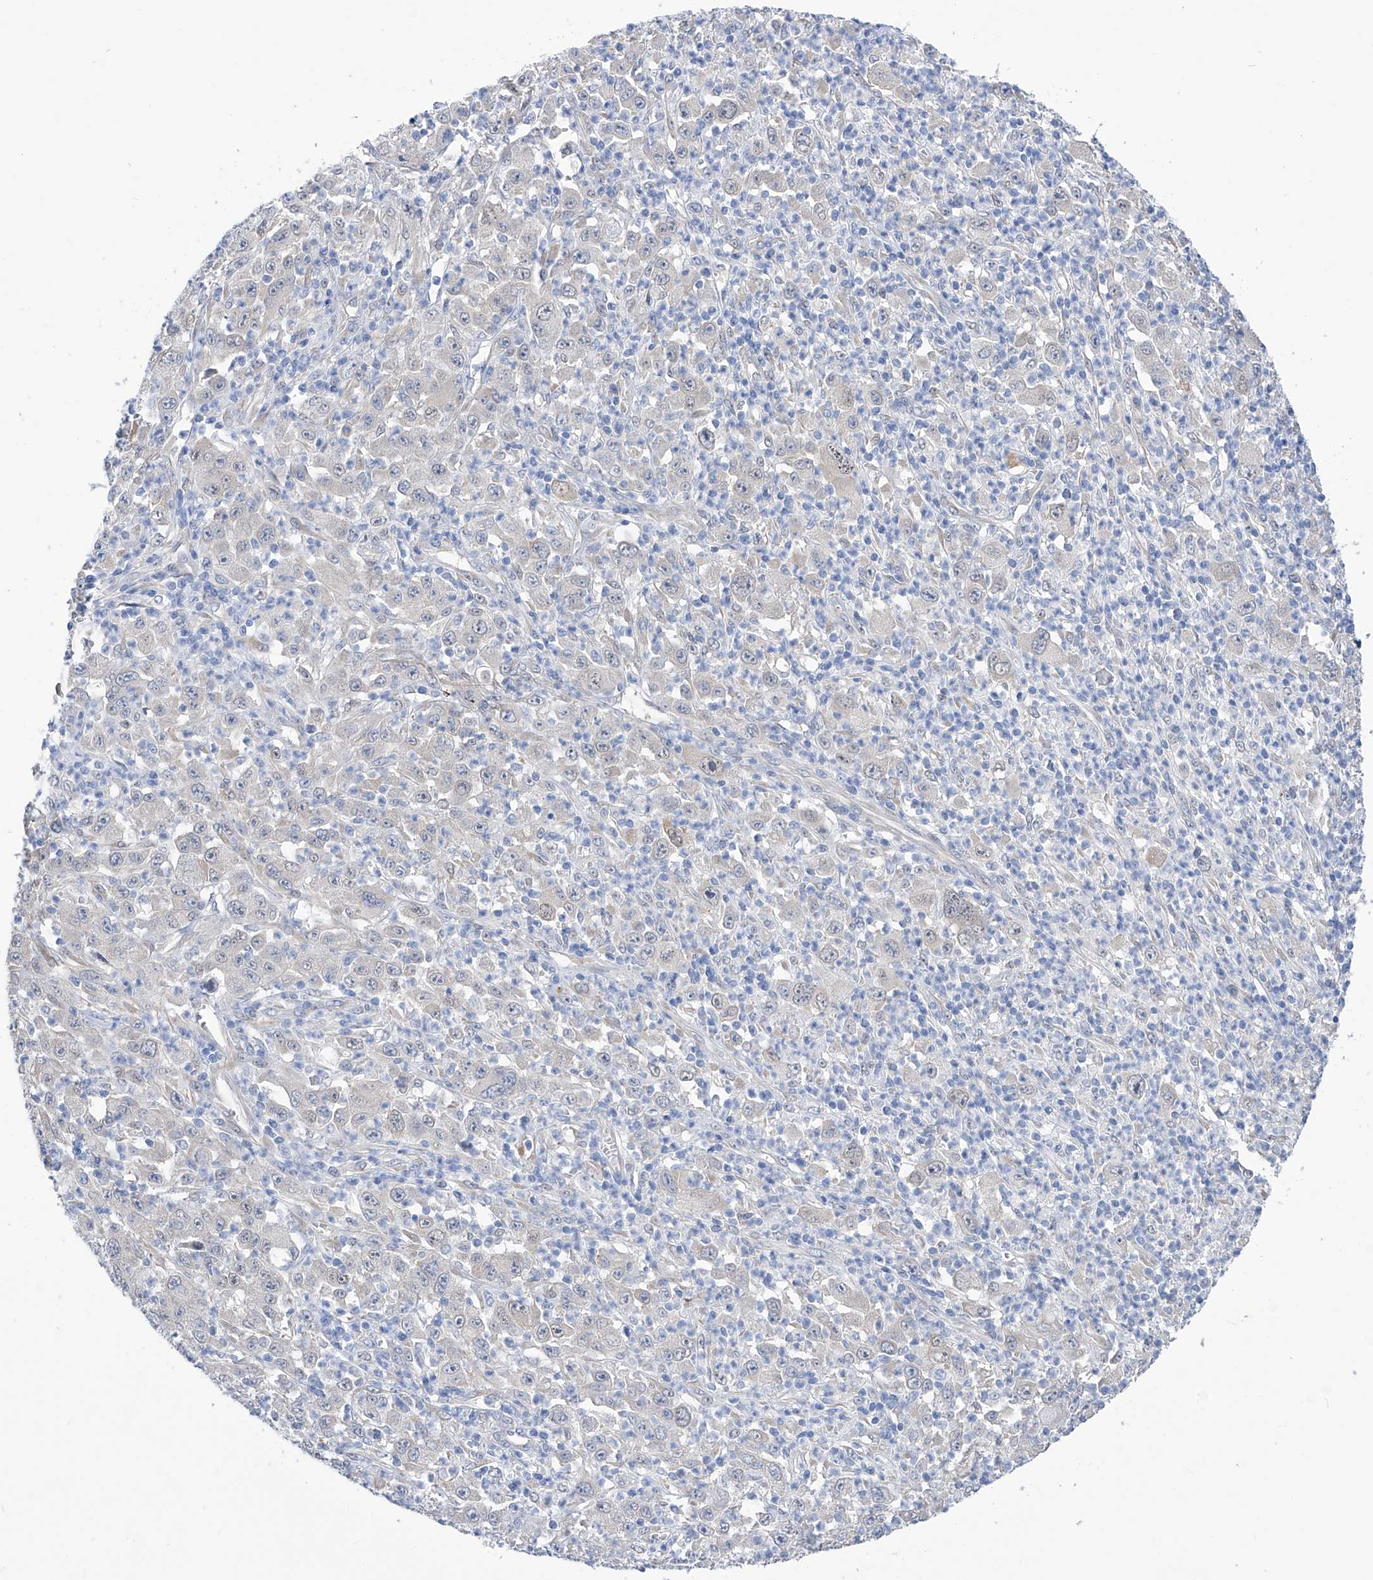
{"staining": {"intensity": "weak", "quantity": "<25%", "location": "nuclear"}, "tissue": "melanoma", "cell_type": "Tumor cells", "image_type": "cancer", "snomed": [{"axis": "morphology", "description": "Malignant melanoma, Metastatic site"}, {"axis": "topography", "description": "Skin"}], "caption": "Protein analysis of malignant melanoma (metastatic site) exhibits no significant staining in tumor cells. Brightfield microscopy of immunohistochemistry (IHC) stained with DAB (3,3'-diaminobenzidine) (brown) and hematoxylin (blue), captured at high magnification.", "gene": "PGM3", "patient": {"sex": "female", "age": 56}}